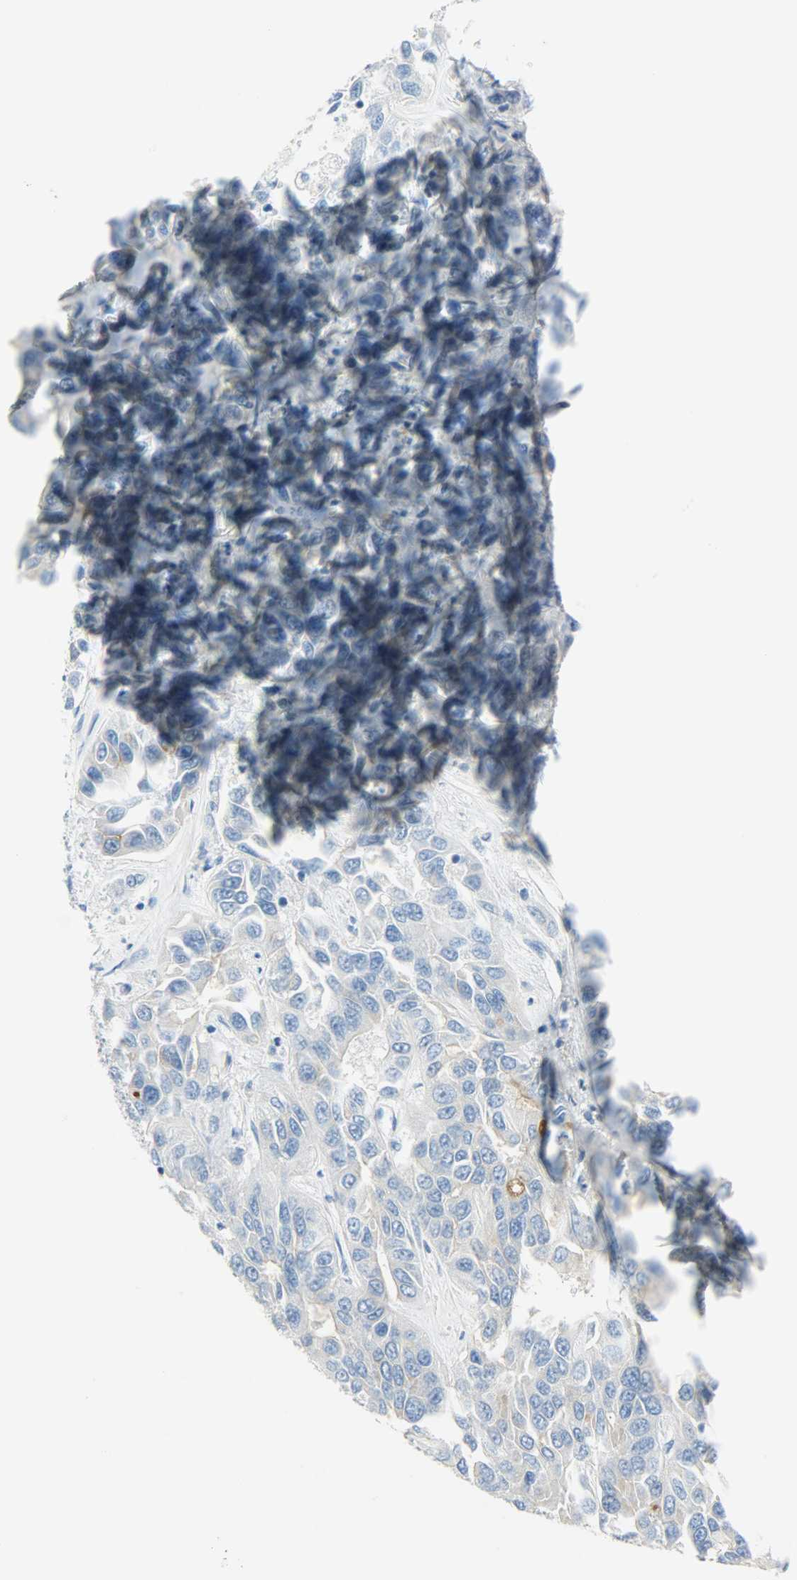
{"staining": {"intensity": "moderate", "quantity": "<25%", "location": "cytoplasmic/membranous"}, "tissue": "liver cancer", "cell_type": "Tumor cells", "image_type": "cancer", "snomed": [{"axis": "morphology", "description": "Cholangiocarcinoma"}, {"axis": "topography", "description": "Liver"}], "caption": "Cholangiocarcinoma (liver) tissue demonstrates moderate cytoplasmic/membranous expression in approximately <25% of tumor cells, visualized by immunohistochemistry.", "gene": "PROM1", "patient": {"sex": "female", "age": 52}}